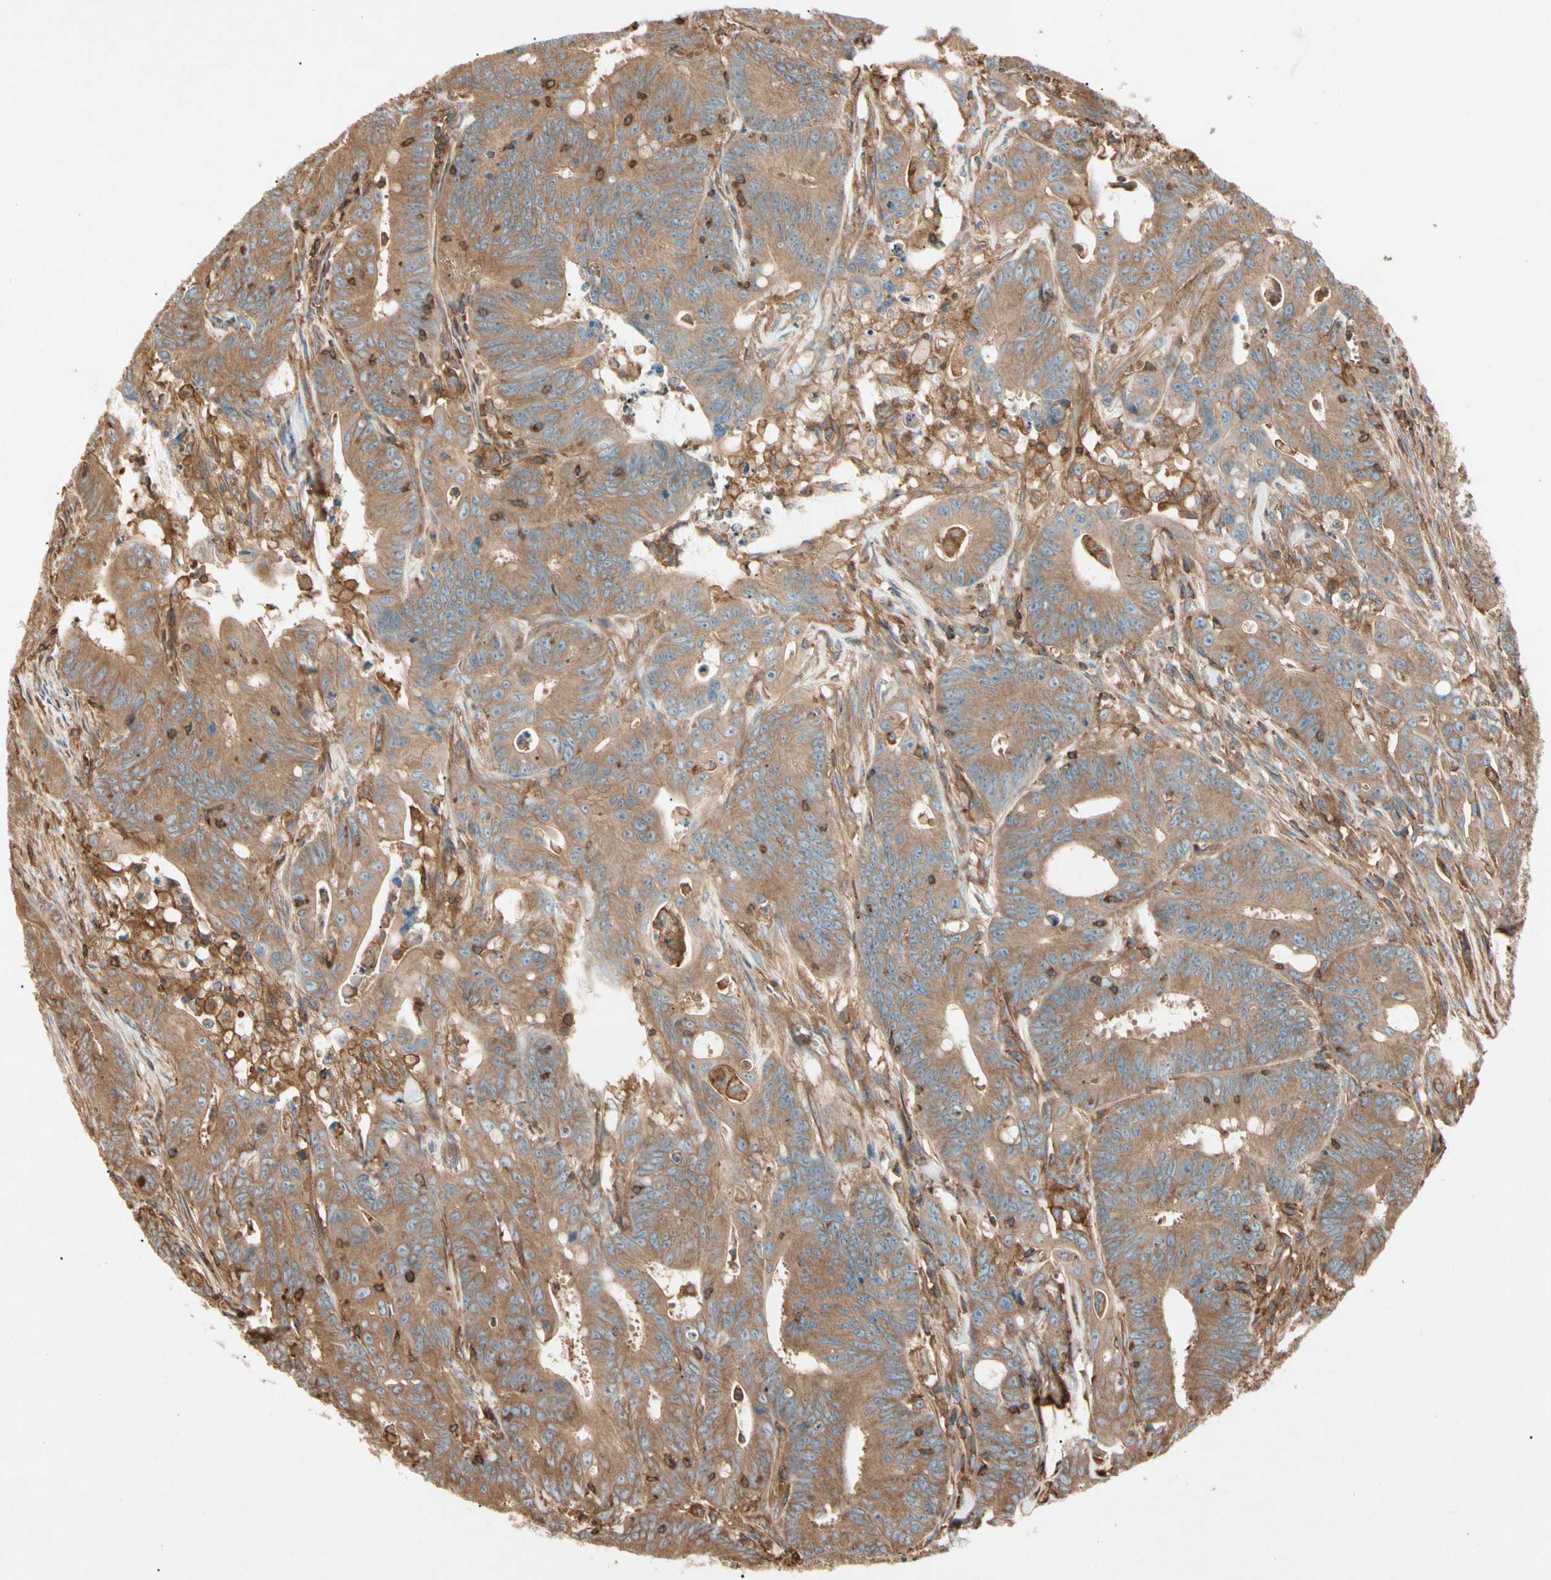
{"staining": {"intensity": "moderate", "quantity": ">75%", "location": "cytoplasmic/membranous"}, "tissue": "colorectal cancer", "cell_type": "Tumor cells", "image_type": "cancer", "snomed": [{"axis": "morphology", "description": "Adenocarcinoma, NOS"}, {"axis": "topography", "description": "Colon"}], "caption": "Immunohistochemistry (IHC) micrograph of human colorectal adenocarcinoma stained for a protein (brown), which shows medium levels of moderate cytoplasmic/membranous staining in approximately >75% of tumor cells.", "gene": "ARPC2", "patient": {"sex": "male", "age": 45}}